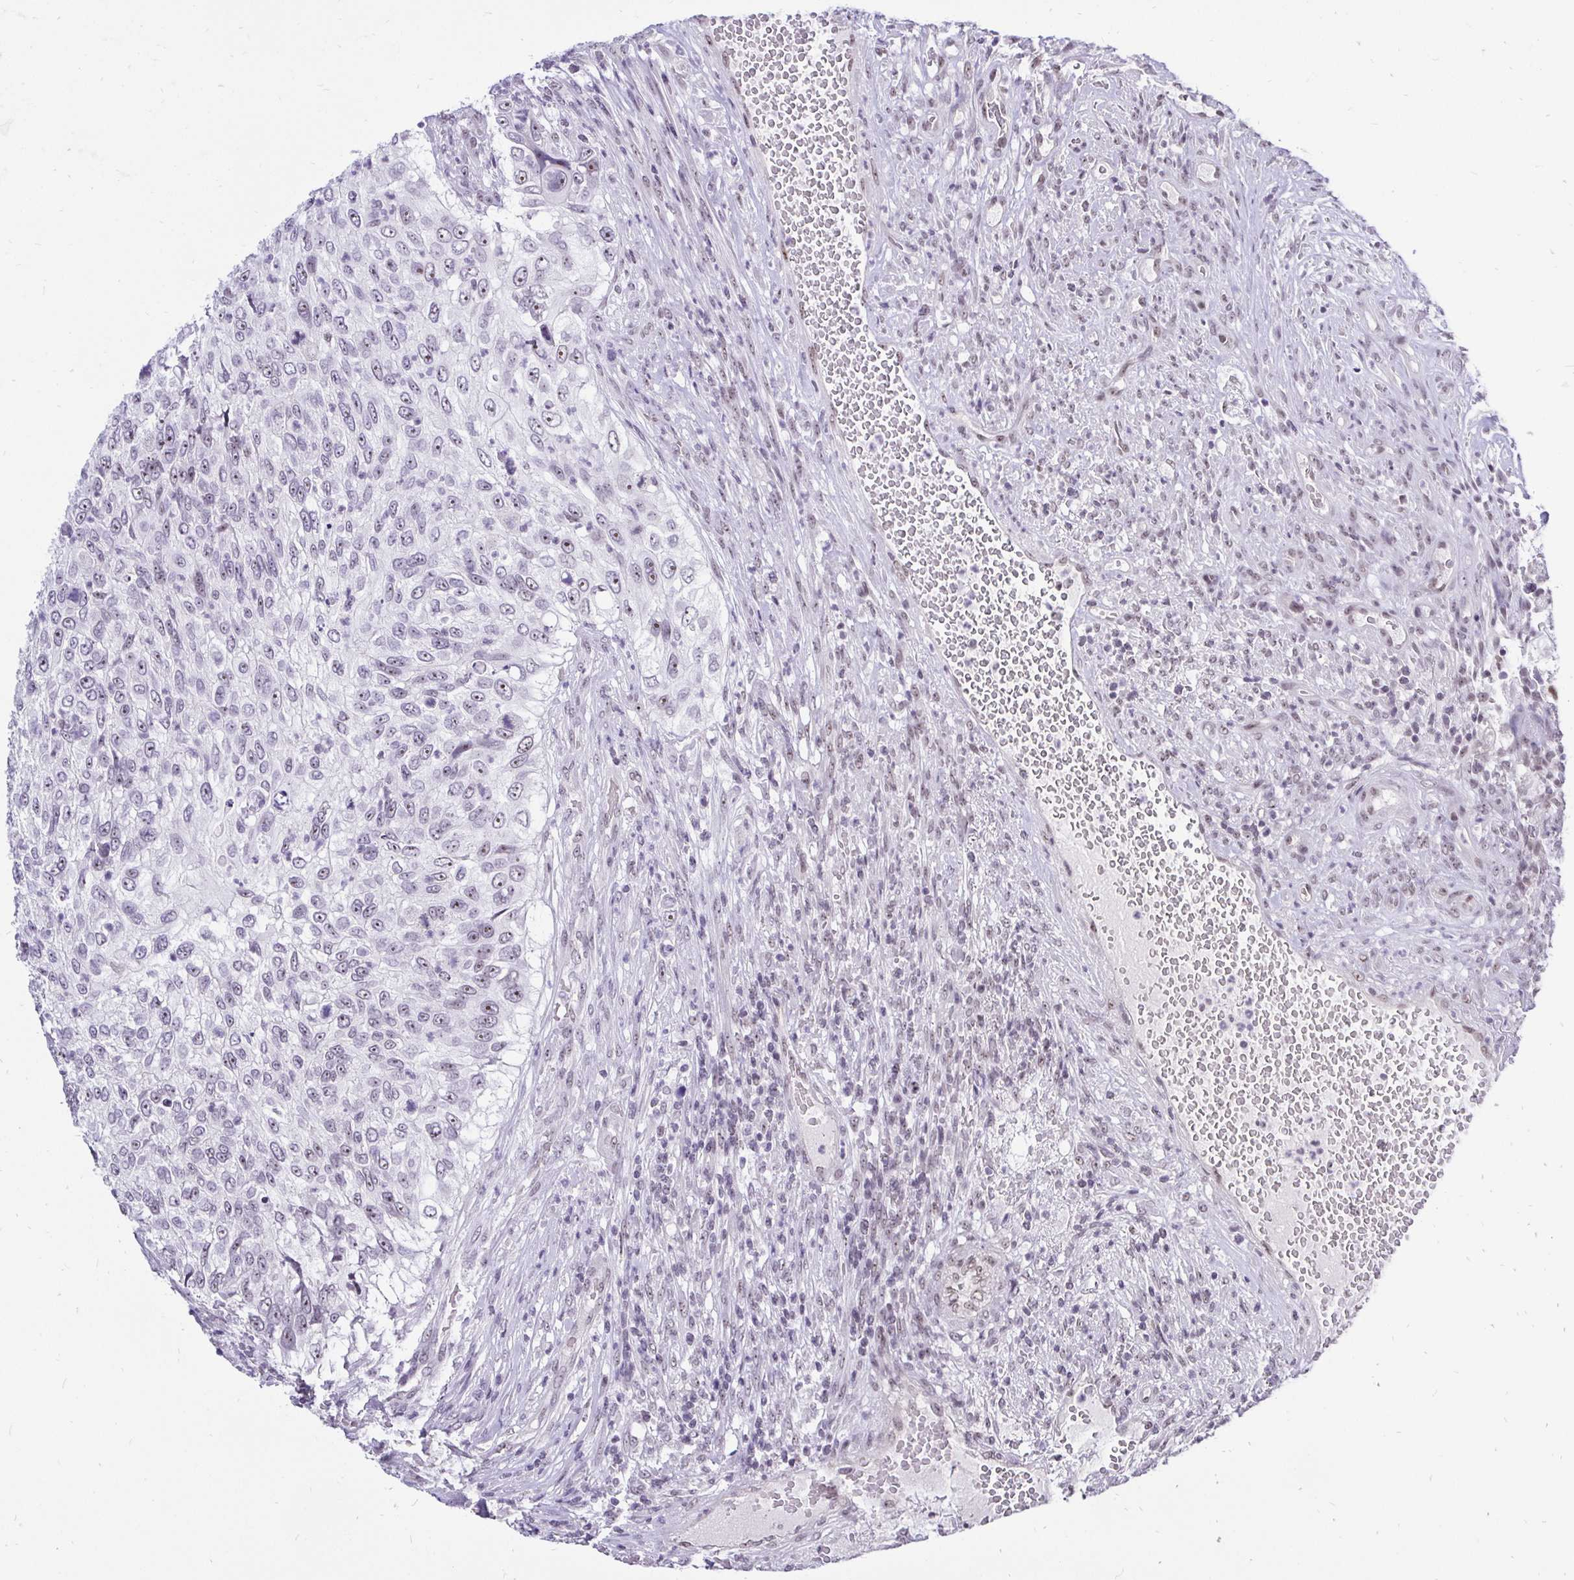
{"staining": {"intensity": "weak", "quantity": "<25%", "location": "nuclear"}, "tissue": "urothelial cancer", "cell_type": "Tumor cells", "image_type": "cancer", "snomed": [{"axis": "morphology", "description": "Urothelial carcinoma, High grade"}, {"axis": "topography", "description": "Urinary bladder"}], "caption": "This is a micrograph of IHC staining of urothelial cancer, which shows no staining in tumor cells.", "gene": "ZNF860", "patient": {"sex": "female", "age": 60}}